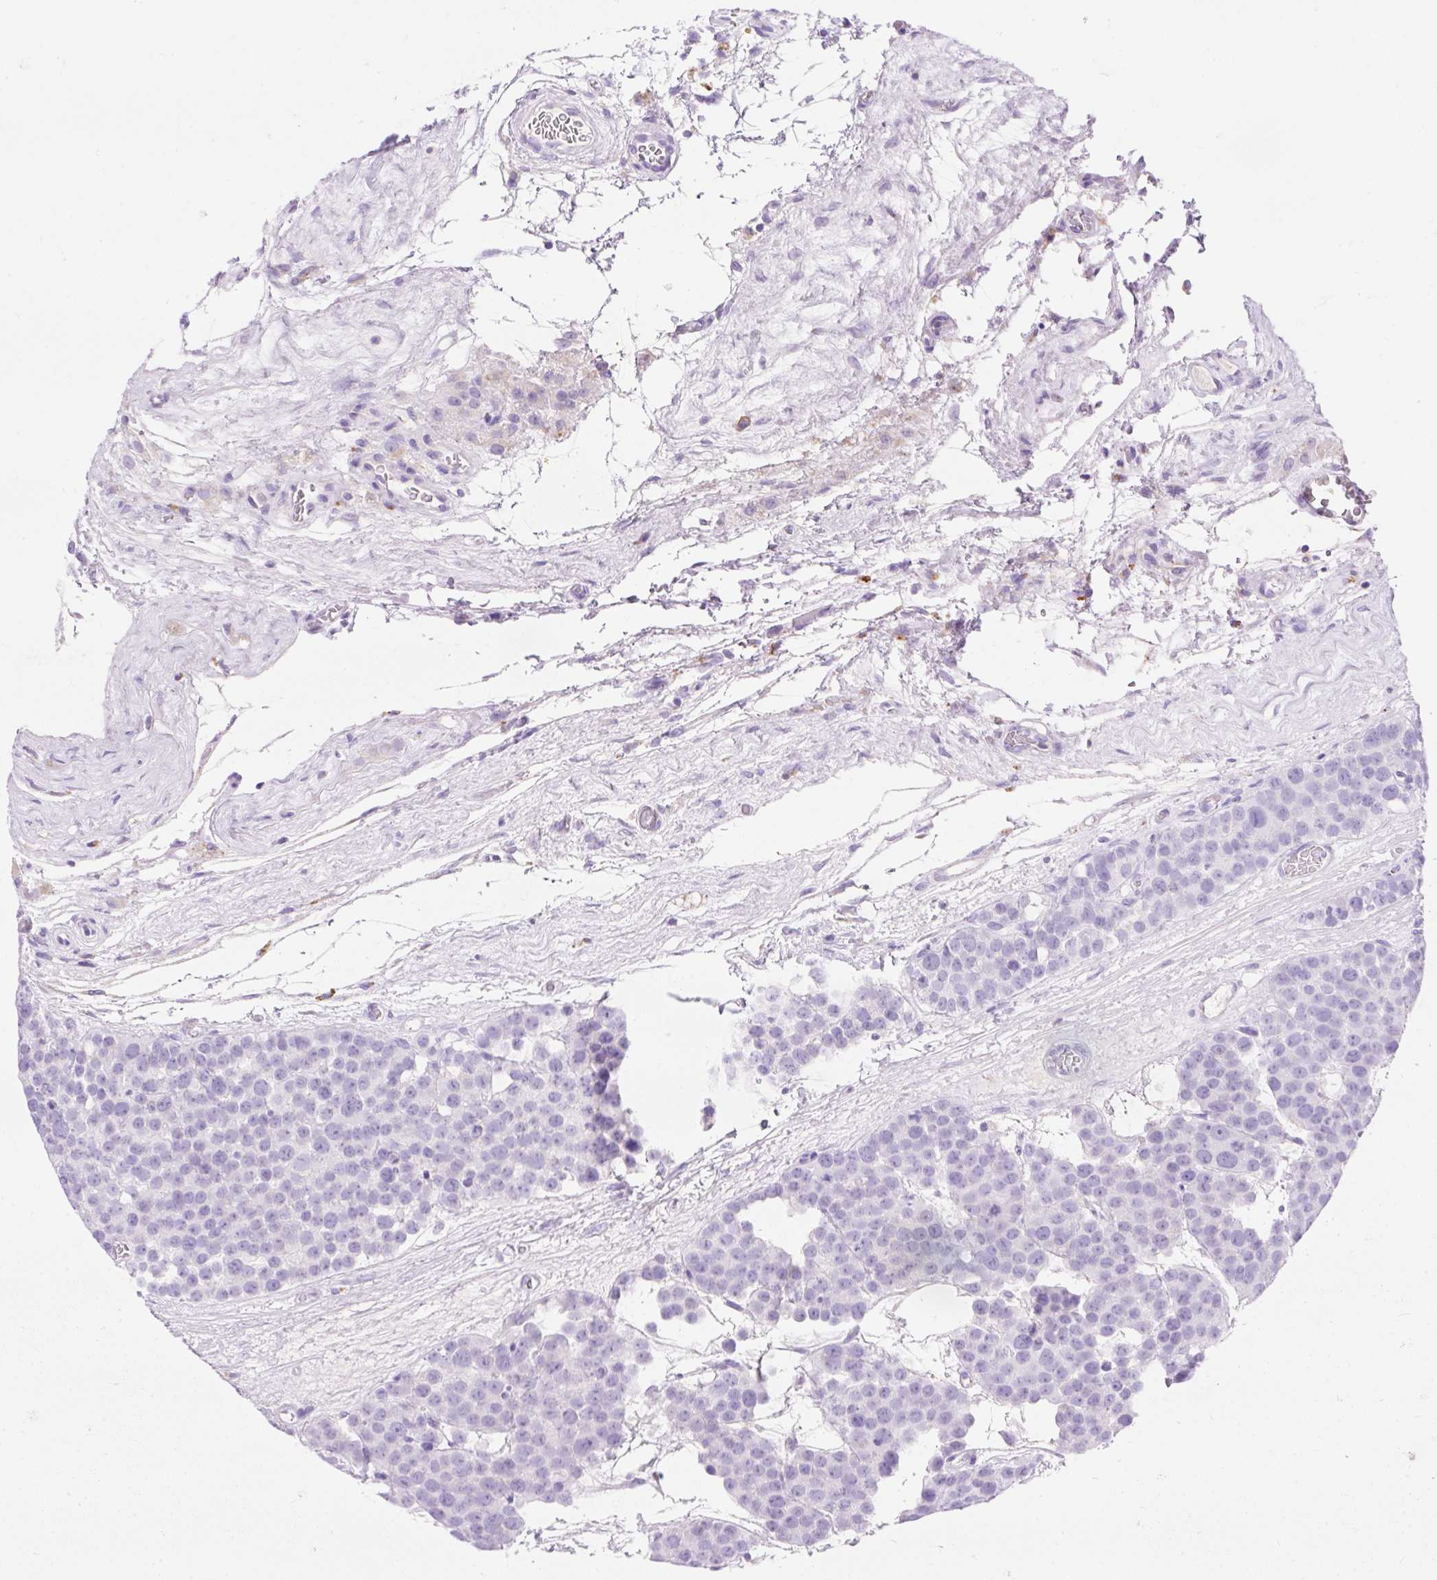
{"staining": {"intensity": "negative", "quantity": "none", "location": "none"}, "tissue": "testis cancer", "cell_type": "Tumor cells", "image_type": "cancer", "snomed": [{"axis": "morphology", "description": "Seminoma, NOS"}, {"axis": "topography", "description": "Testis"}], "caption": "An immunohistochemistry (IHC) histopathology image of seminoma (testis) is shown. There is no staining in tumor cells of seminoma (testis). The staining is performed using DAB (3,3'-diaminobenzidine) brown chromogen with nuclei counter-stained in using hematoxylin.", "gene": "HEXB", "patient": {"sex": "male", "age": 71}}